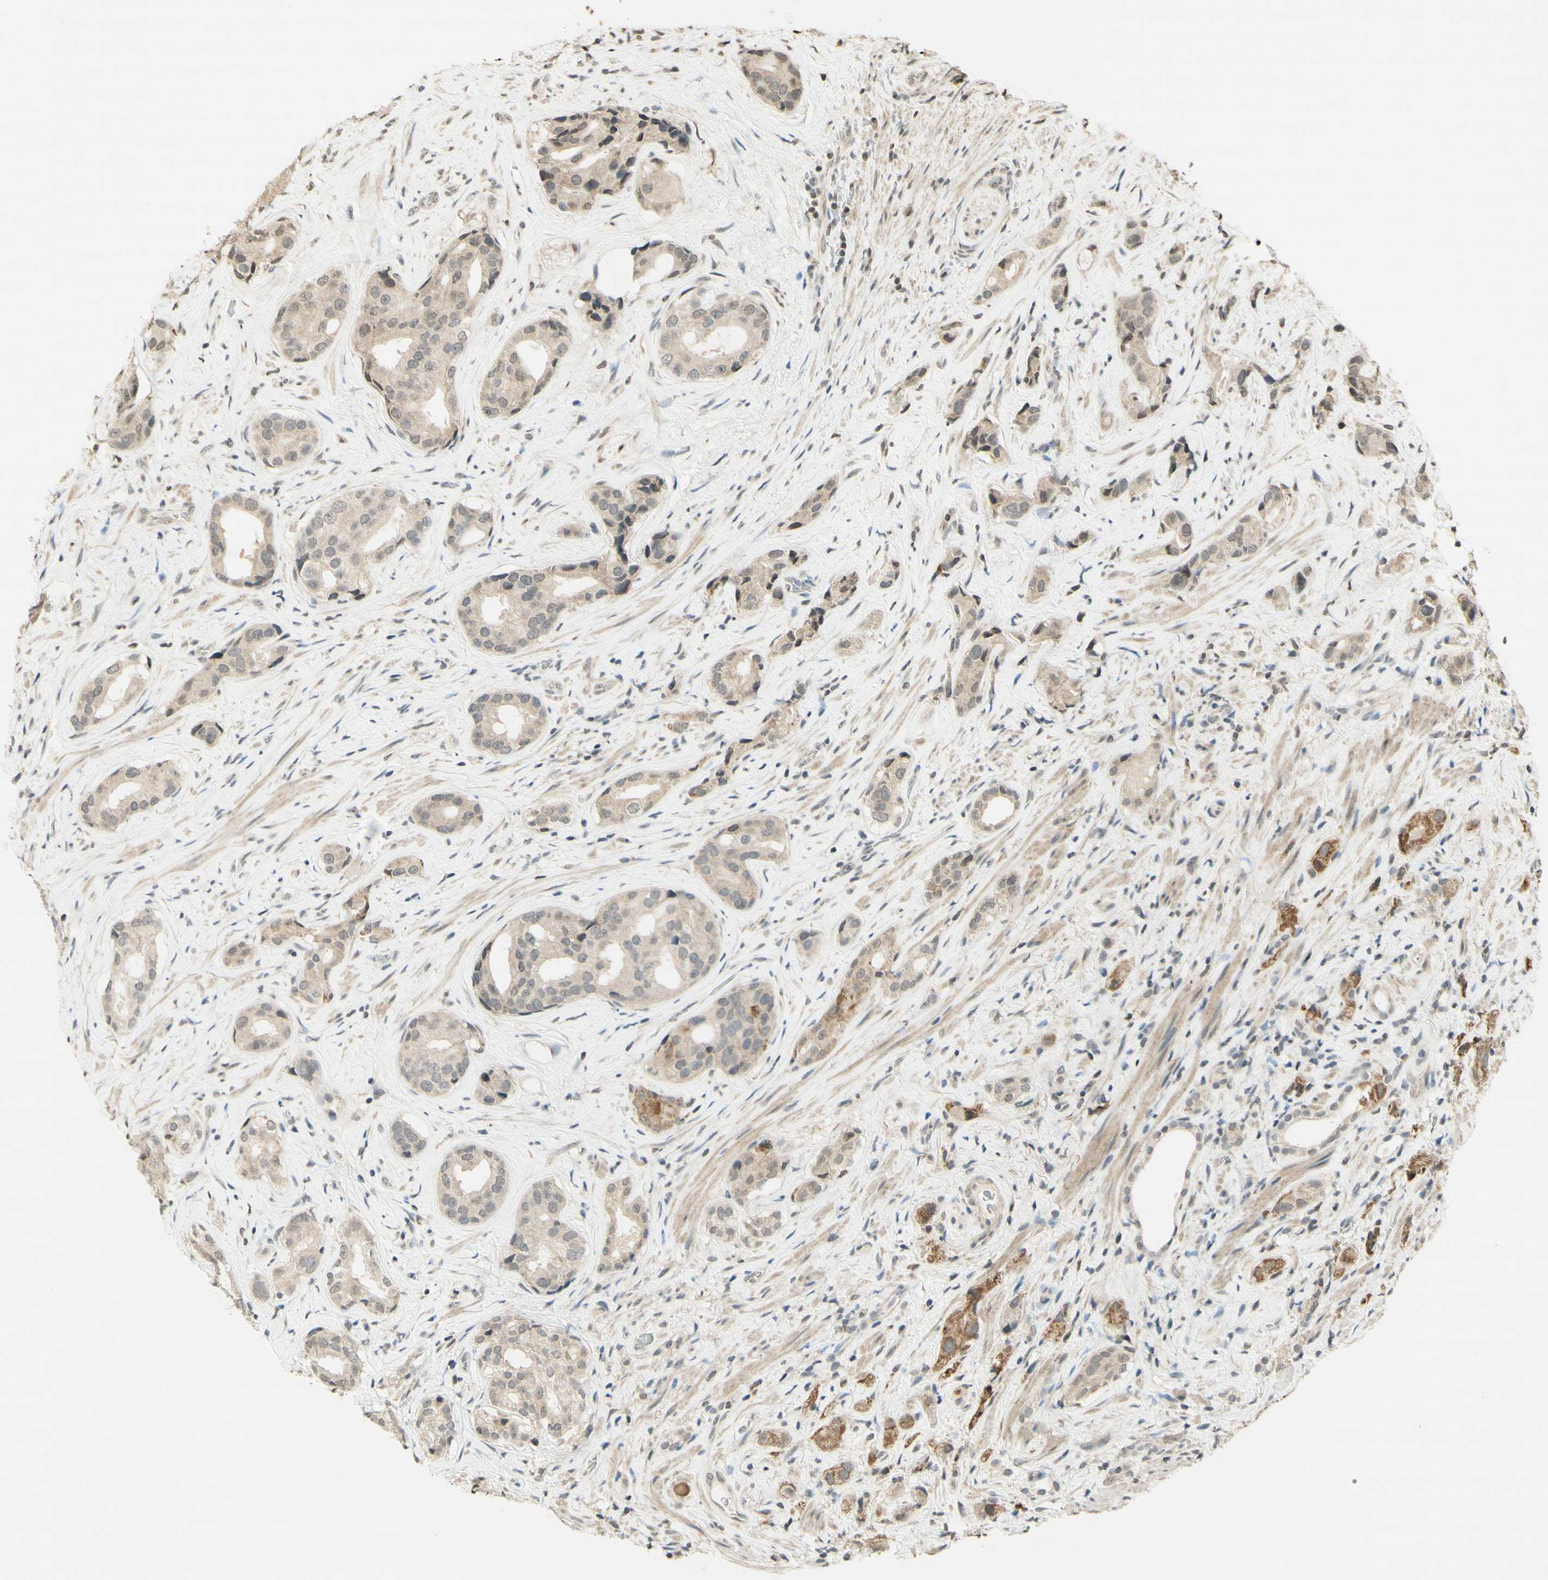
{"staining": {"intensity": "weak", "quantity": ">75%", "location": "cytoplasmic/membranous"}, "tissue": "prostate cancer", "cell_type": "Tumor cells", "image_type": "cancer", "snomed": [{"axis": "morphology", "description": "Adenocarcinoma, High grade"}, {"axis": "topography", "description": "Prostate"}], "caption": "Immunohistochemistry (DAB) staining of human prostate cancer (high-grade adenocarcinoma) exhibits weak cytoplasmic/membranous protein expression in about >75% of tumor cells. The staining was performed using DAB to visualize the protein expression in brown, while the nuclei were stained in blue with hematoxylin (Magnification: 20x).", "gene": "GLI1", "patient": {"sex": "male", "age": 71}}